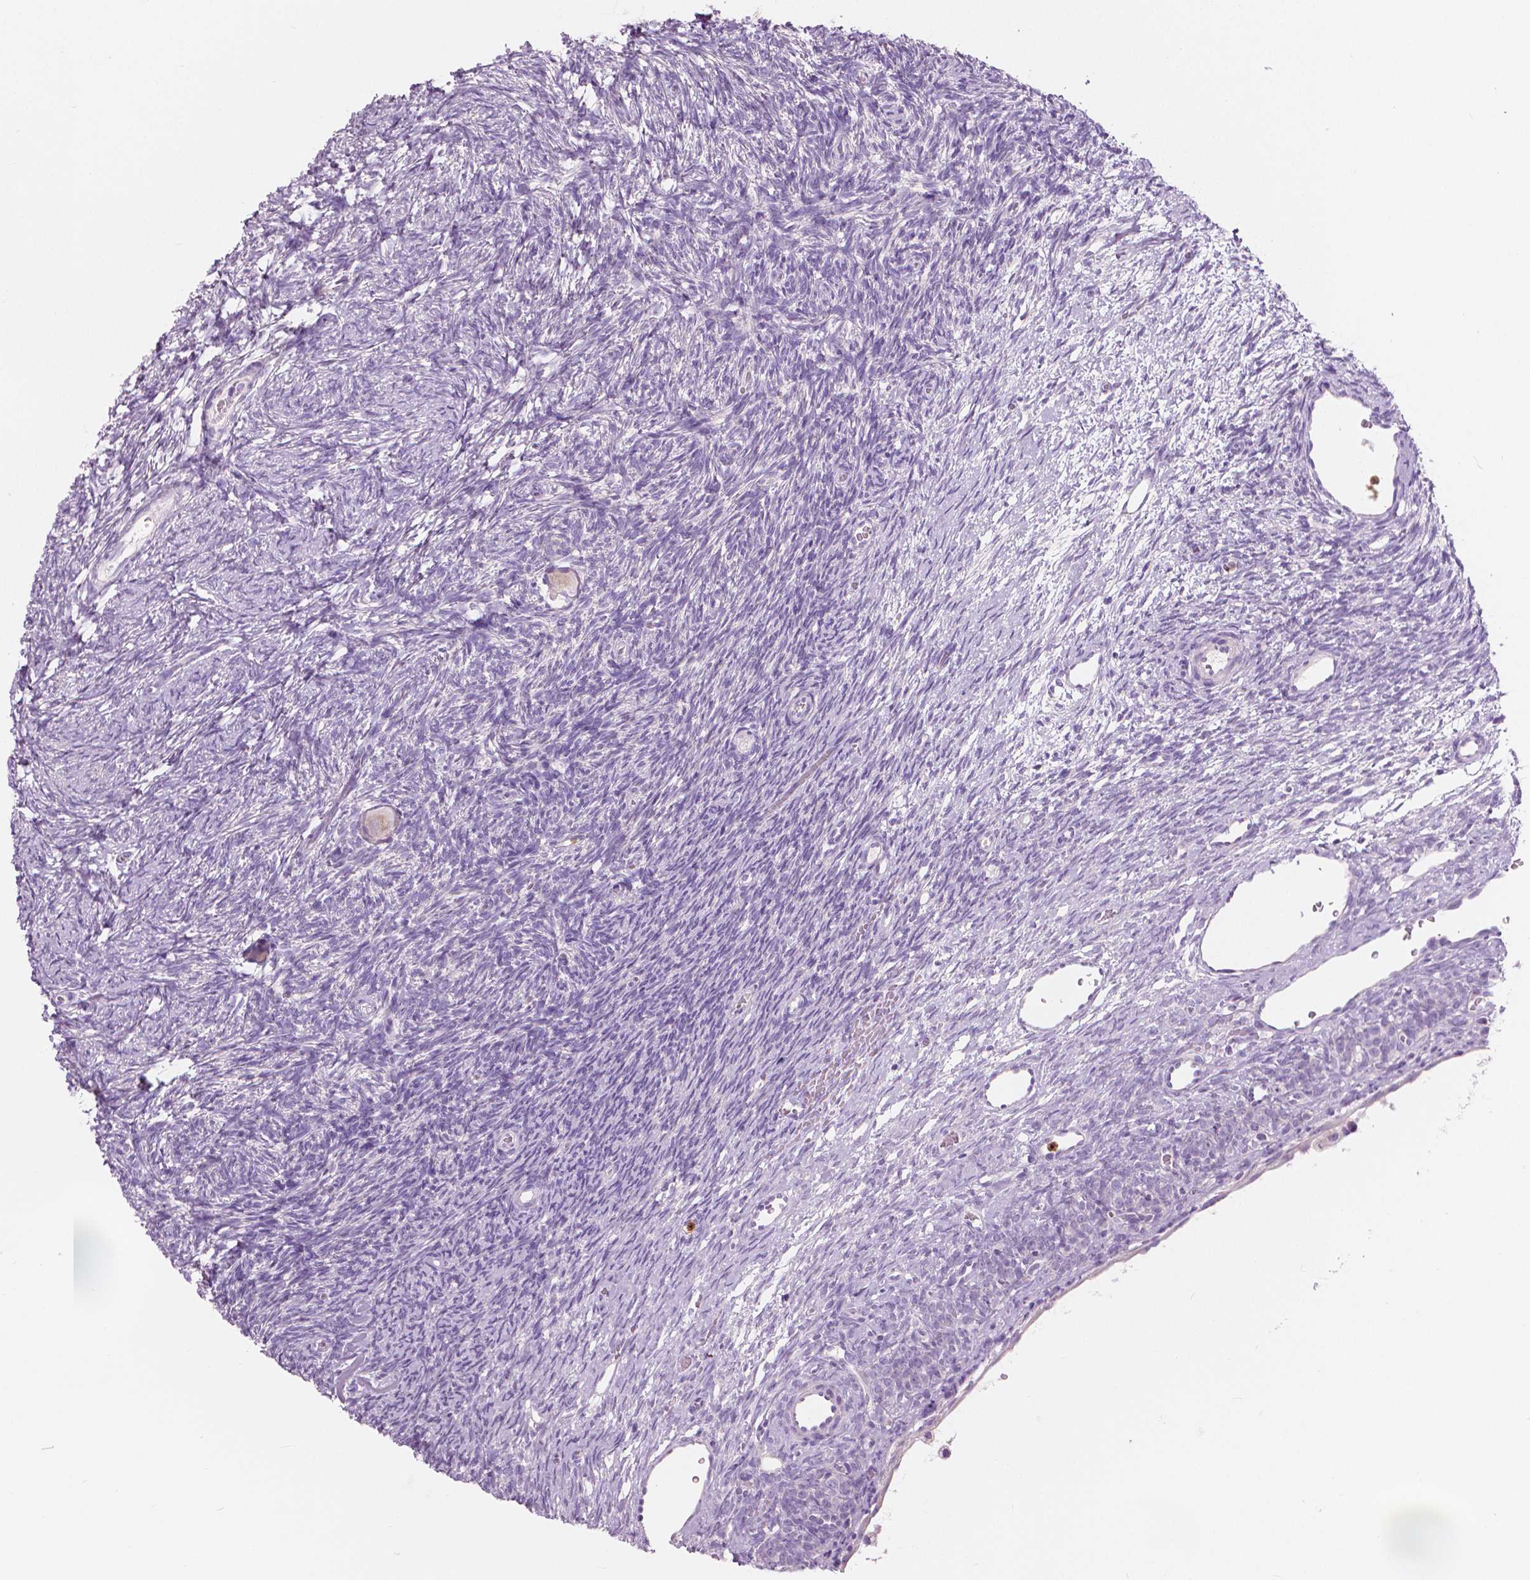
{"staining": {"intensity": "weak", "quantity": "25%-75%", "location": "cytoplasmic/membranous"}, "tissue": "ovary", "cell_type": "Follicle cells", "image_type": "normal", "snomed": [{"axis": "morphology", "description": "Normal tissue, NOS"}, {"axis": "topography", "description": "Ovary"}], "caption": "A photomicrograph of human ovary stained for a protein reveals weak cytoplasmic/membranous brown staining in follicle cells.", "gene": "CXCR2", "patient": {"sex": "female", "age": 34}}